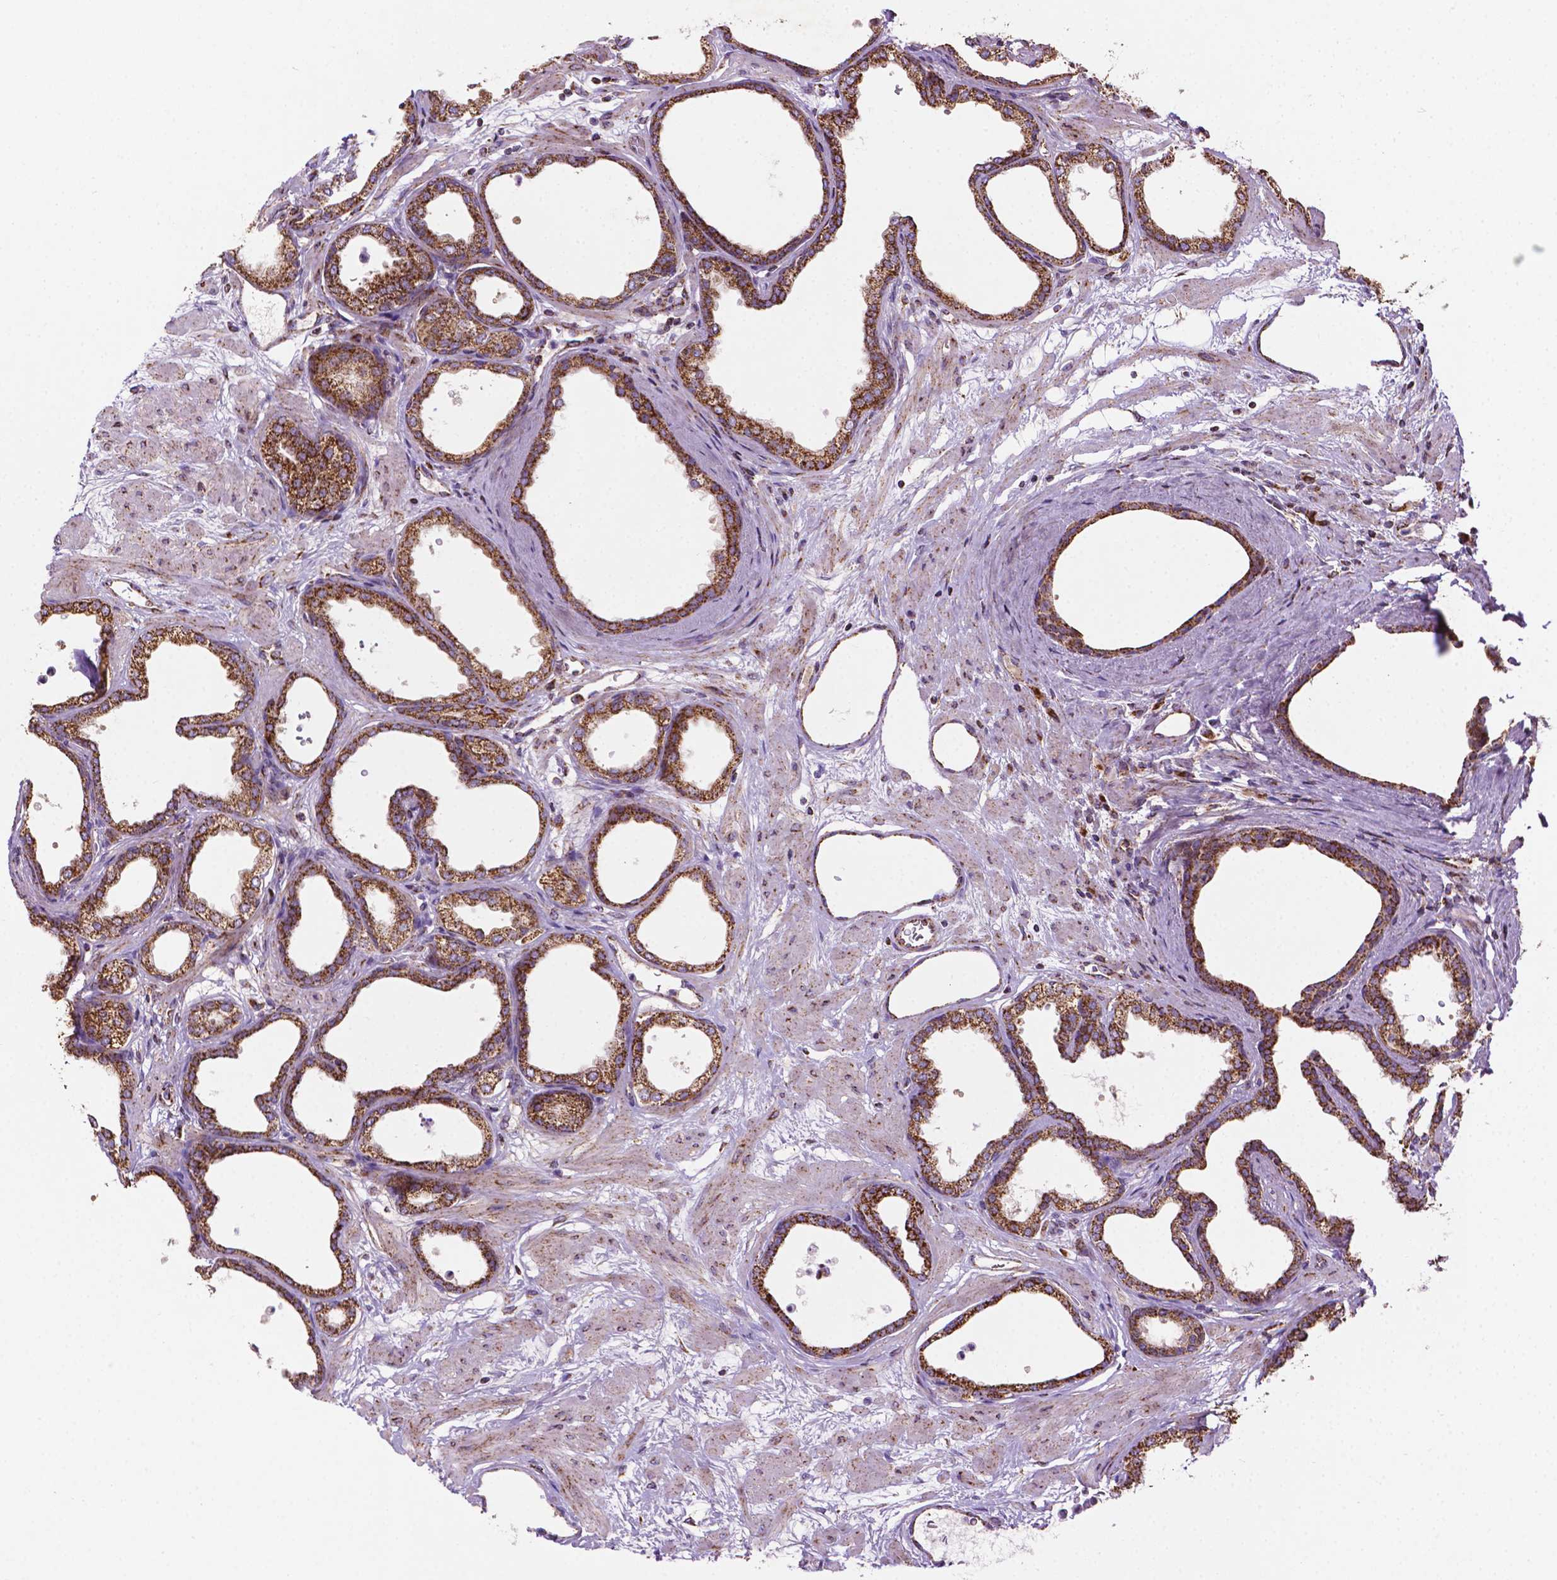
{"staining": {"intensity": "strong", "quantity": ">75%", "location": "cytoplasmic/membranous"}, "tissue": "prostate", "cell_type": "Glandular cells", "image_type": "normal", "snomed": [{"axis": "morphology", "description": "Normal tissue, NOS"}, {"axis": "topography", "description": "Prostate"}], "caption": "Immunohistochemistry photomicrograph of unremarkable prostate stained for a protein (brown), which reveals high levels of strong cytoplasmic/membranous expression in approximately >75% of glandular cells.", "gene": "ILVBL", "patient": {"sex": "male", "age": 37}}